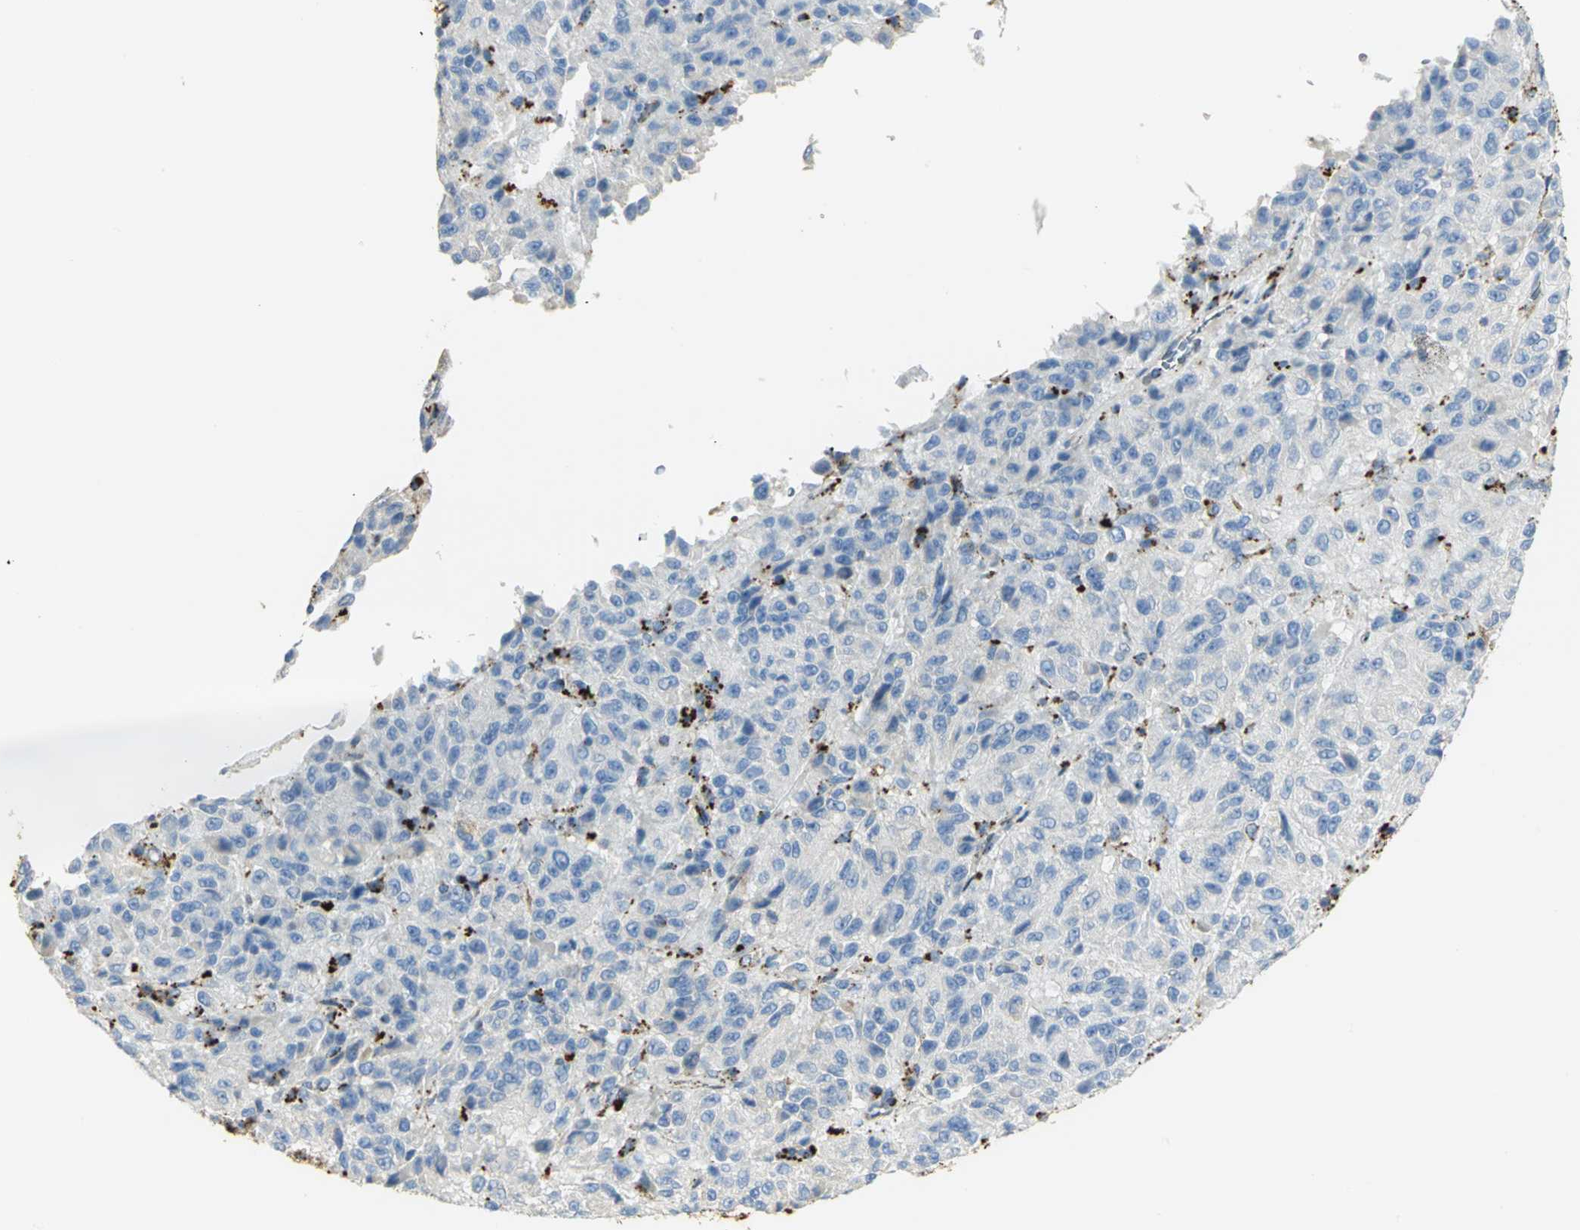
{"staining": {"intensity": "weak", "quantity": "<25%", "location": "cytoplasmic/membranous"}, "tissue": "melanoma", "cell_type": "Tumor cells", "image_type": "cancer", "snomed": [{"axis": "morphology", "description": "Malignant melanoma, Metastatic site"}, {"axis": "topography", "description": "Lung"}], "caption": "A photomicrograph of malignant melanoma (metastatic site) stained for a protein reveals no brown staining in tumor cells.", "gene": "ARSA", "patient": {"sex": "male", "age": 64}}